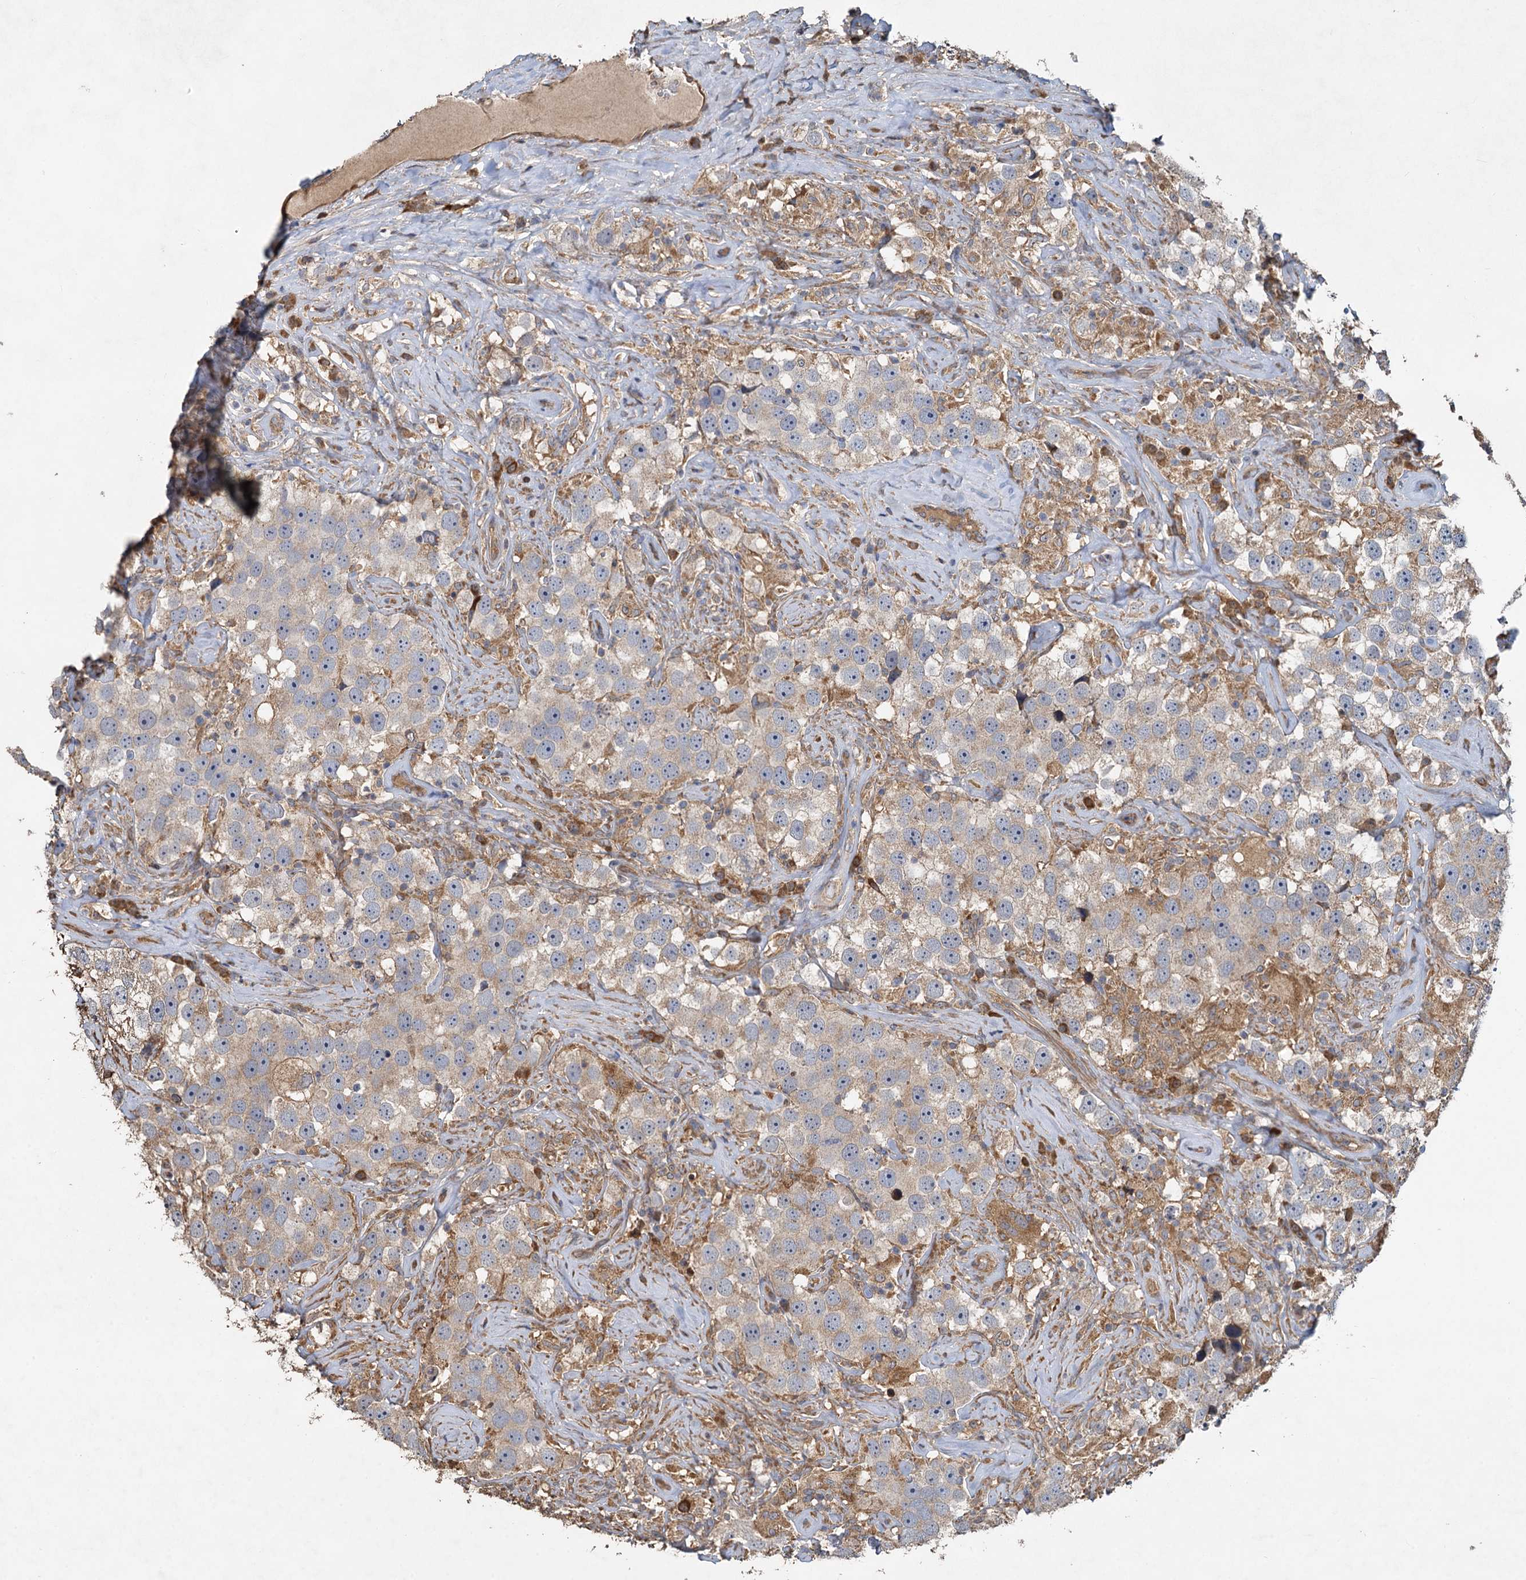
{"staining": {"intensity": "weak", "quantity": "25%-75%", "location": "cytoplasmic/membranous"}, "tissue": "testis cancer", "cell_type": "Tumor cells", "image_type": "cancer", "snomed": [{"axis": "morphology", "description": "Seminoma, NOS"}, {"axis": "topography", "description": "Testis"}], "caption": "This image shows IHC staining of human testis seminoma, with low weak cytoplasmic/membranous positivity in about 25%-75% of tumor cells.", "gene": "HYI", "patient": {"sex": "male", "age": 49}}